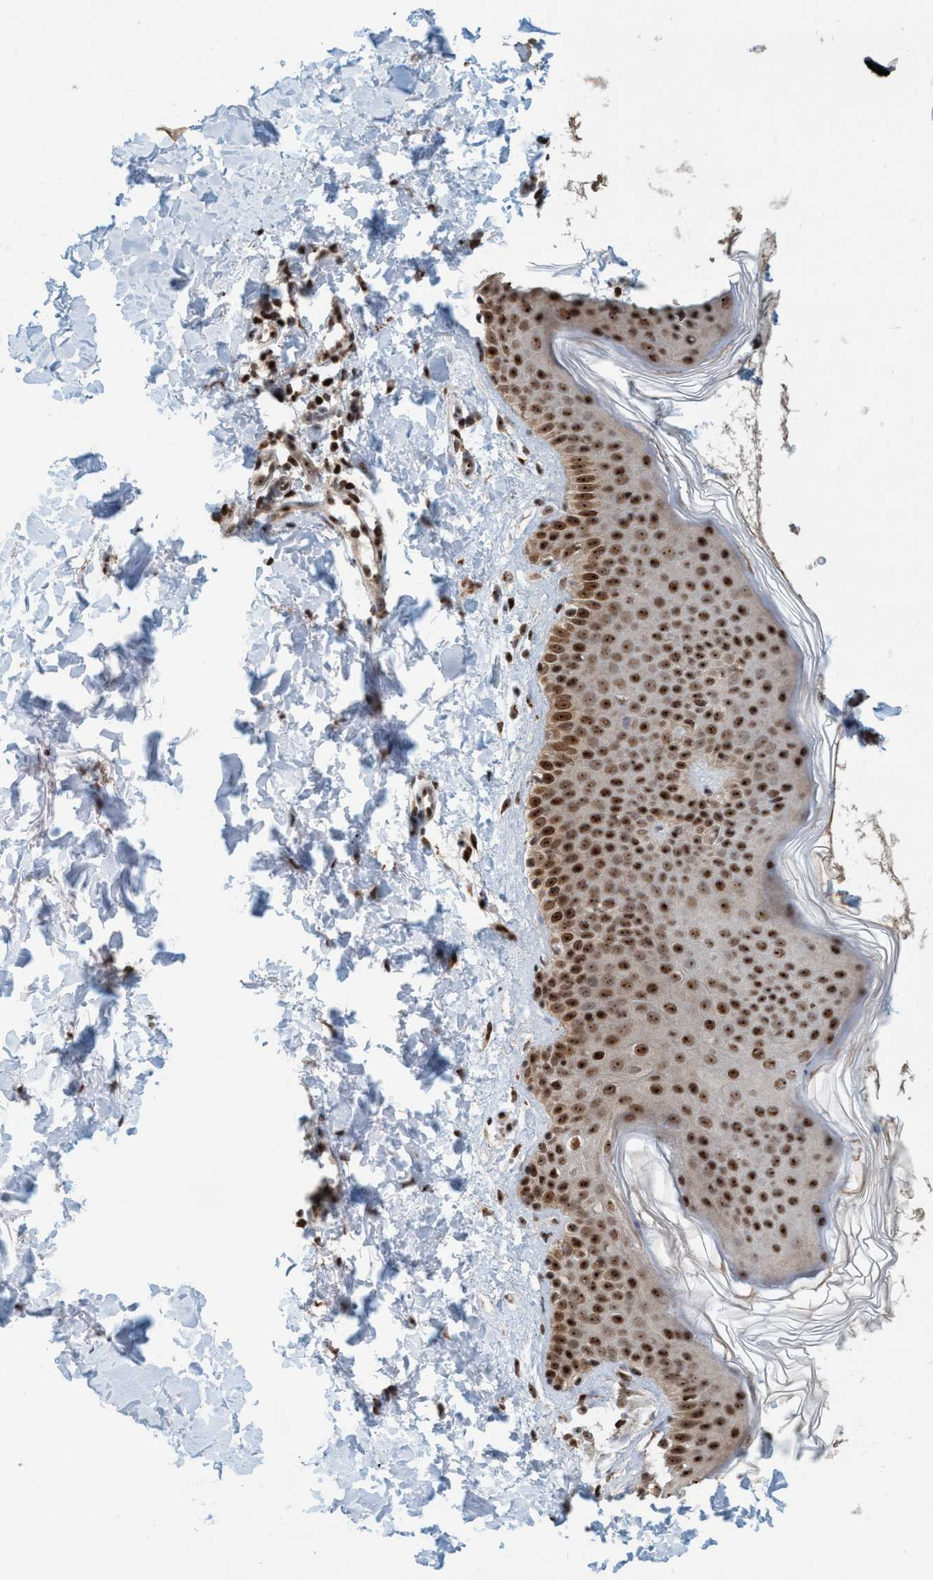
{"staining": {"intensity": "strong", "quantity": ">75%", "location": "nuclear"}, "tissue": "skin", "cell_type": "Fibroblasts", "image_type": "normal", "snomed": [{"axis": "morphology", "description": "Normal tissue, NOS"}, {"axis": "topography", "description": "Skin"}], "caption": "The immunohistochemical stain highlights strong nuclear expression in fibroblasts of normal skin.", "gene": "SMCR8", "patient": {"sex": "male", "age": 40}}